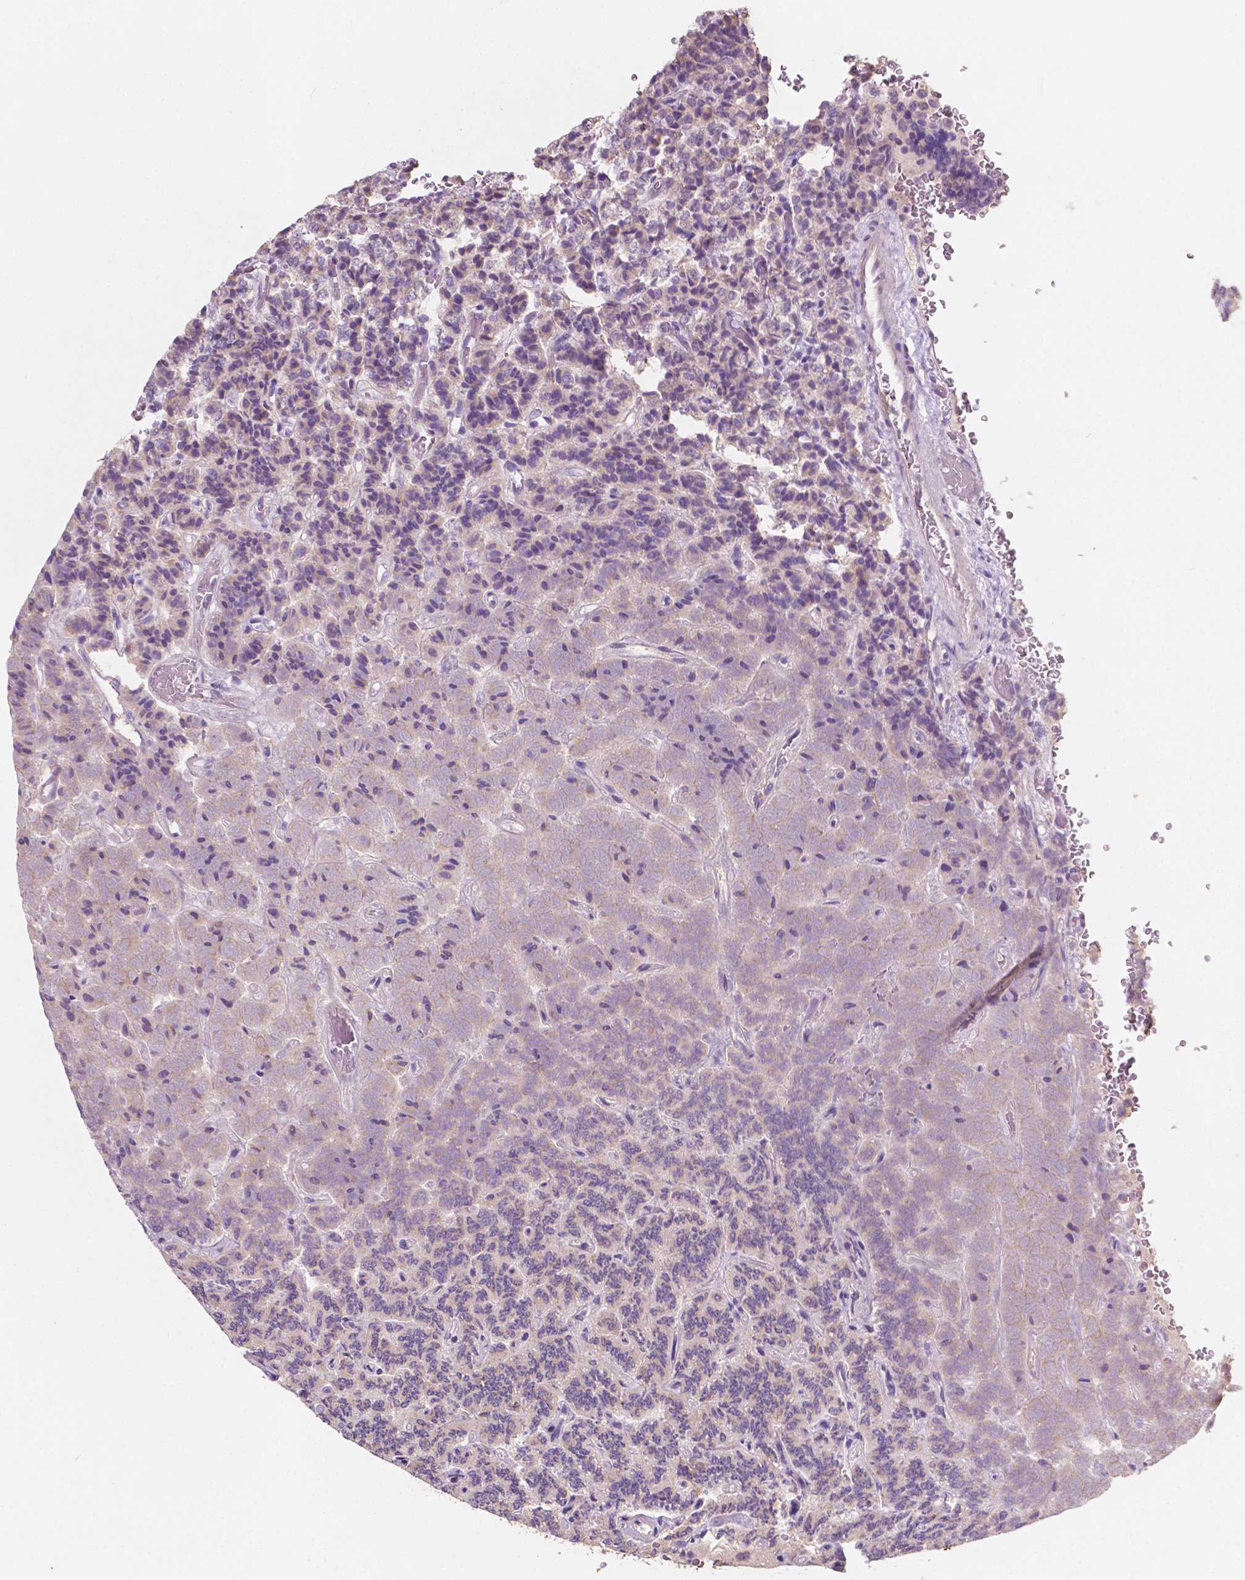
{"staining": {"intensity": "negative", "quantity": "none", "location": "none"}, "tissue": "carcinoid", "cell_type": "Tumor cells", "image_type": "cancer", "snomed": [{"axis": "morphology", "description": "Carcinoid, malignant, NOS"}, {"axis": "topography", "description": "Pancreas"}], "caption": "A high-resolution image shows immunohistochemistry staining of carcinoid (malignant), which demonstrates no significant positivity in tumor cells.", "gene": "LRP1B", "patient": {"sex": "male", "age": 36}}